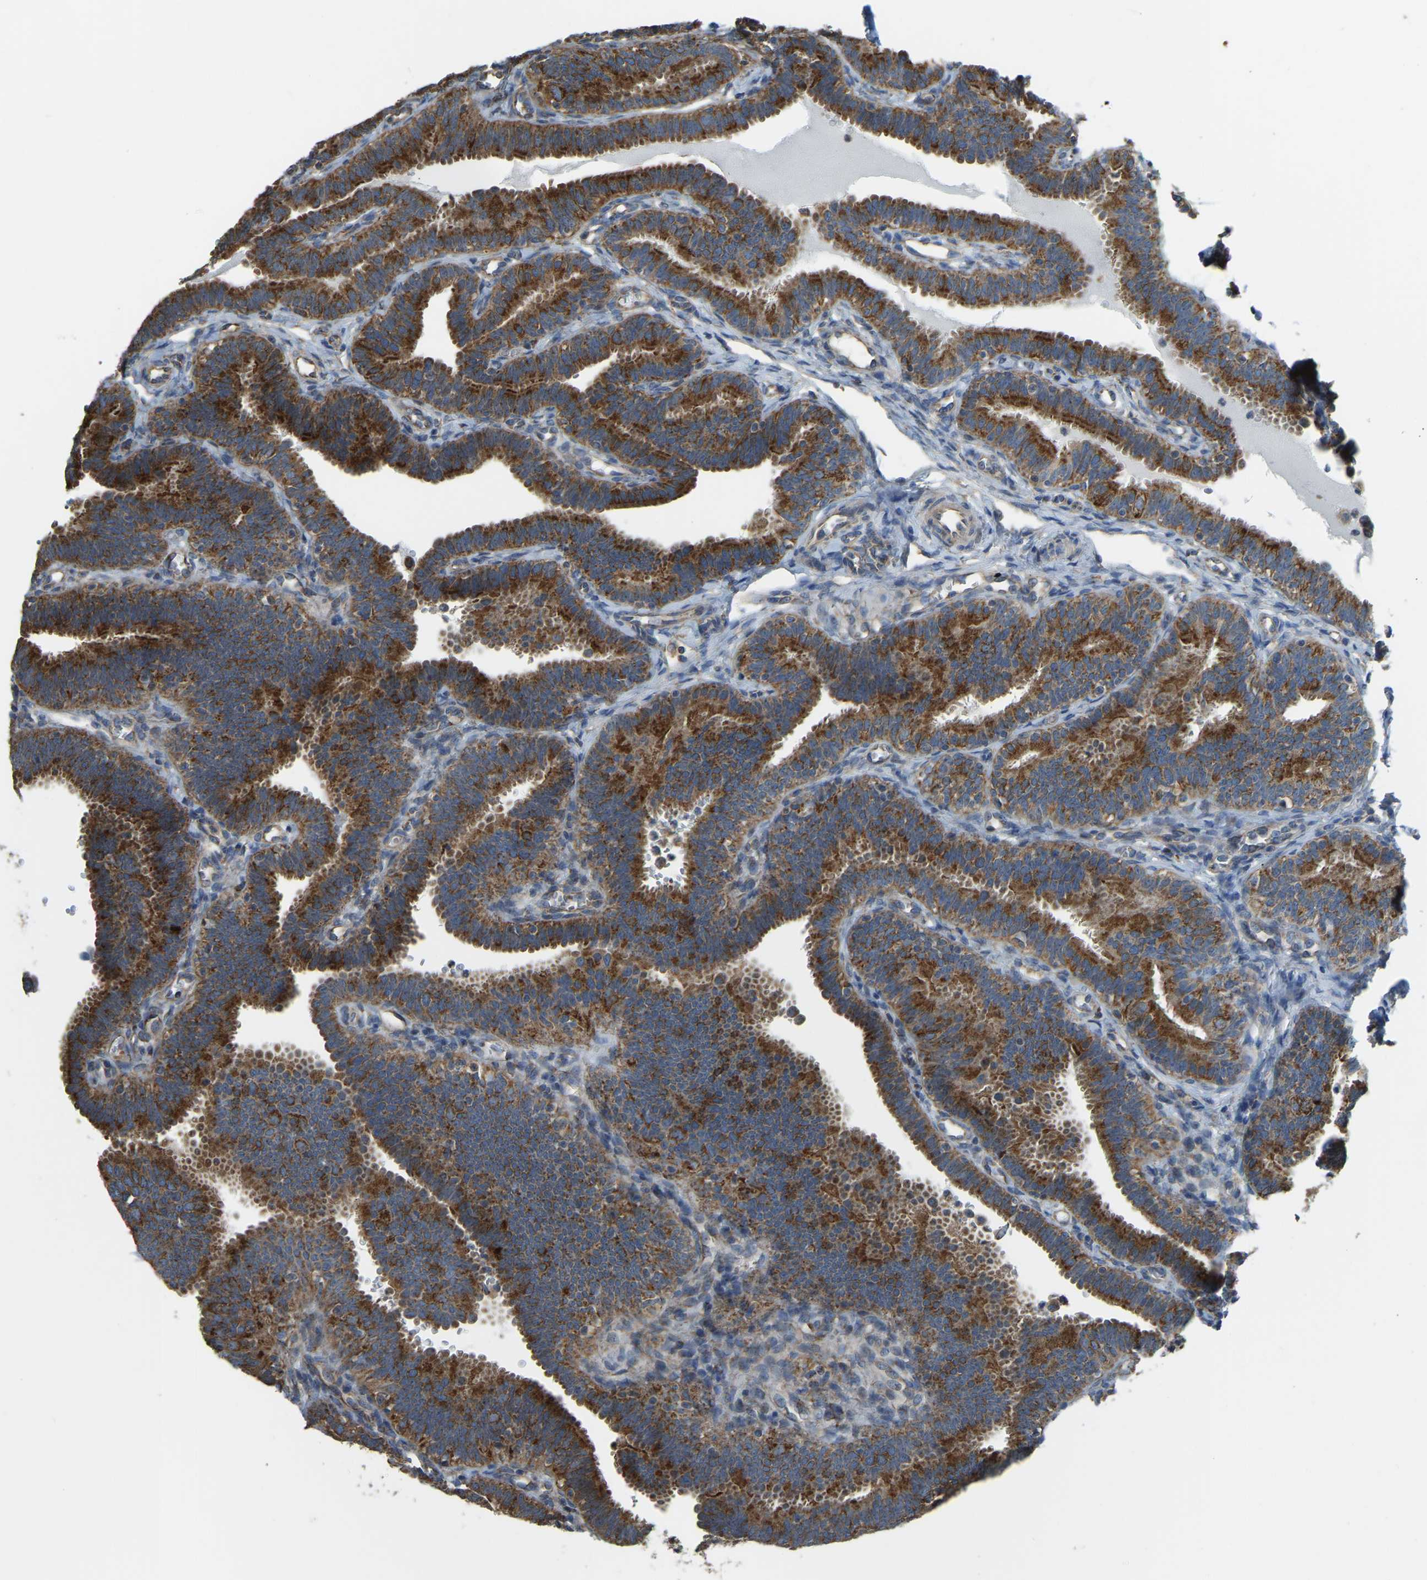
{"staining": {"intensity": "strong", "quantity": ">75%", "location": "cytoplasmic/membranous"}, "tissue": "fallopian tube", "cell_type": "Glandular cells", "image_type": "normal", "snomed": [{"axis": "morphology", "description": "Normal tissue, NOS"}, {"axis": "topography", "description": "Fallopian tube"}, {"axis": "topography", "description": "Placenta"}], "caption": "Human fallopian tube stained with a protein marker displays strong staining in glandular cells.", "gene": "PSMD7", "patient": {"sex": "female", "age": 34}}